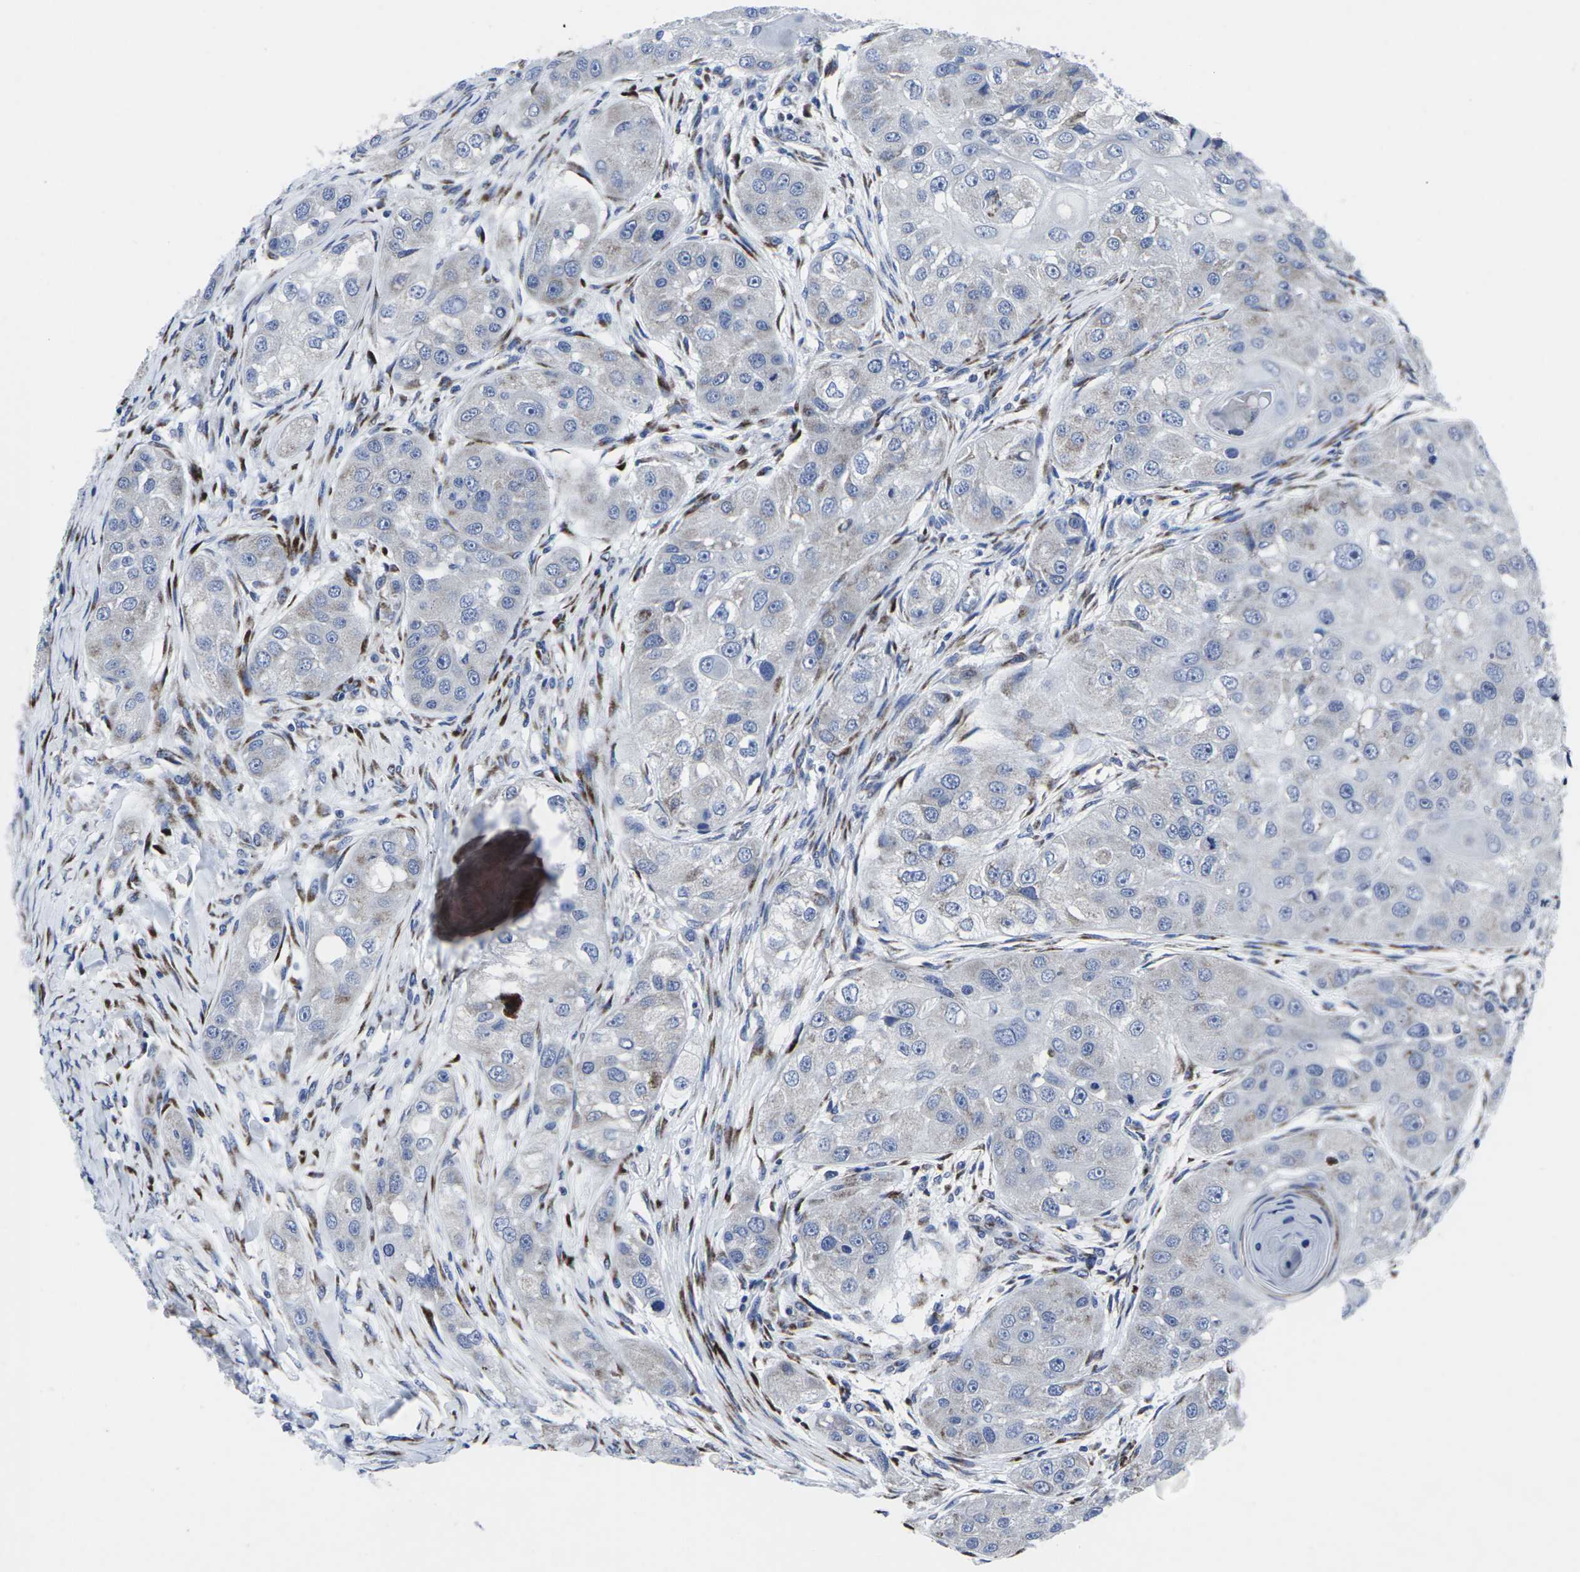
{"staining": {"intensity": "negative", "quantity": "none", "location": "none"}, "tissue": "head and neck cancer", "cell_type": "Tumor cells", "image_type": "cancer", "snomed": [{"axis": "morphology", "description": "Normal tissue, NOS"}, {"axis": "morphology", "description": "Squamous cell carcinoma, NOS"}, {"axis": "topography", "description": "Skeletal muscle"}, {"axis": "topography", "description": "Head-Neck"}], "caption": "IHC histopathology image of head and neck cancer stained for a protein (brown), which demonstrates no positivity in tumor cells. (IHC, brightfield microscopy, high magnification).", "gene": "RPN1", "patient": {"sex": "male", "age": 51}}